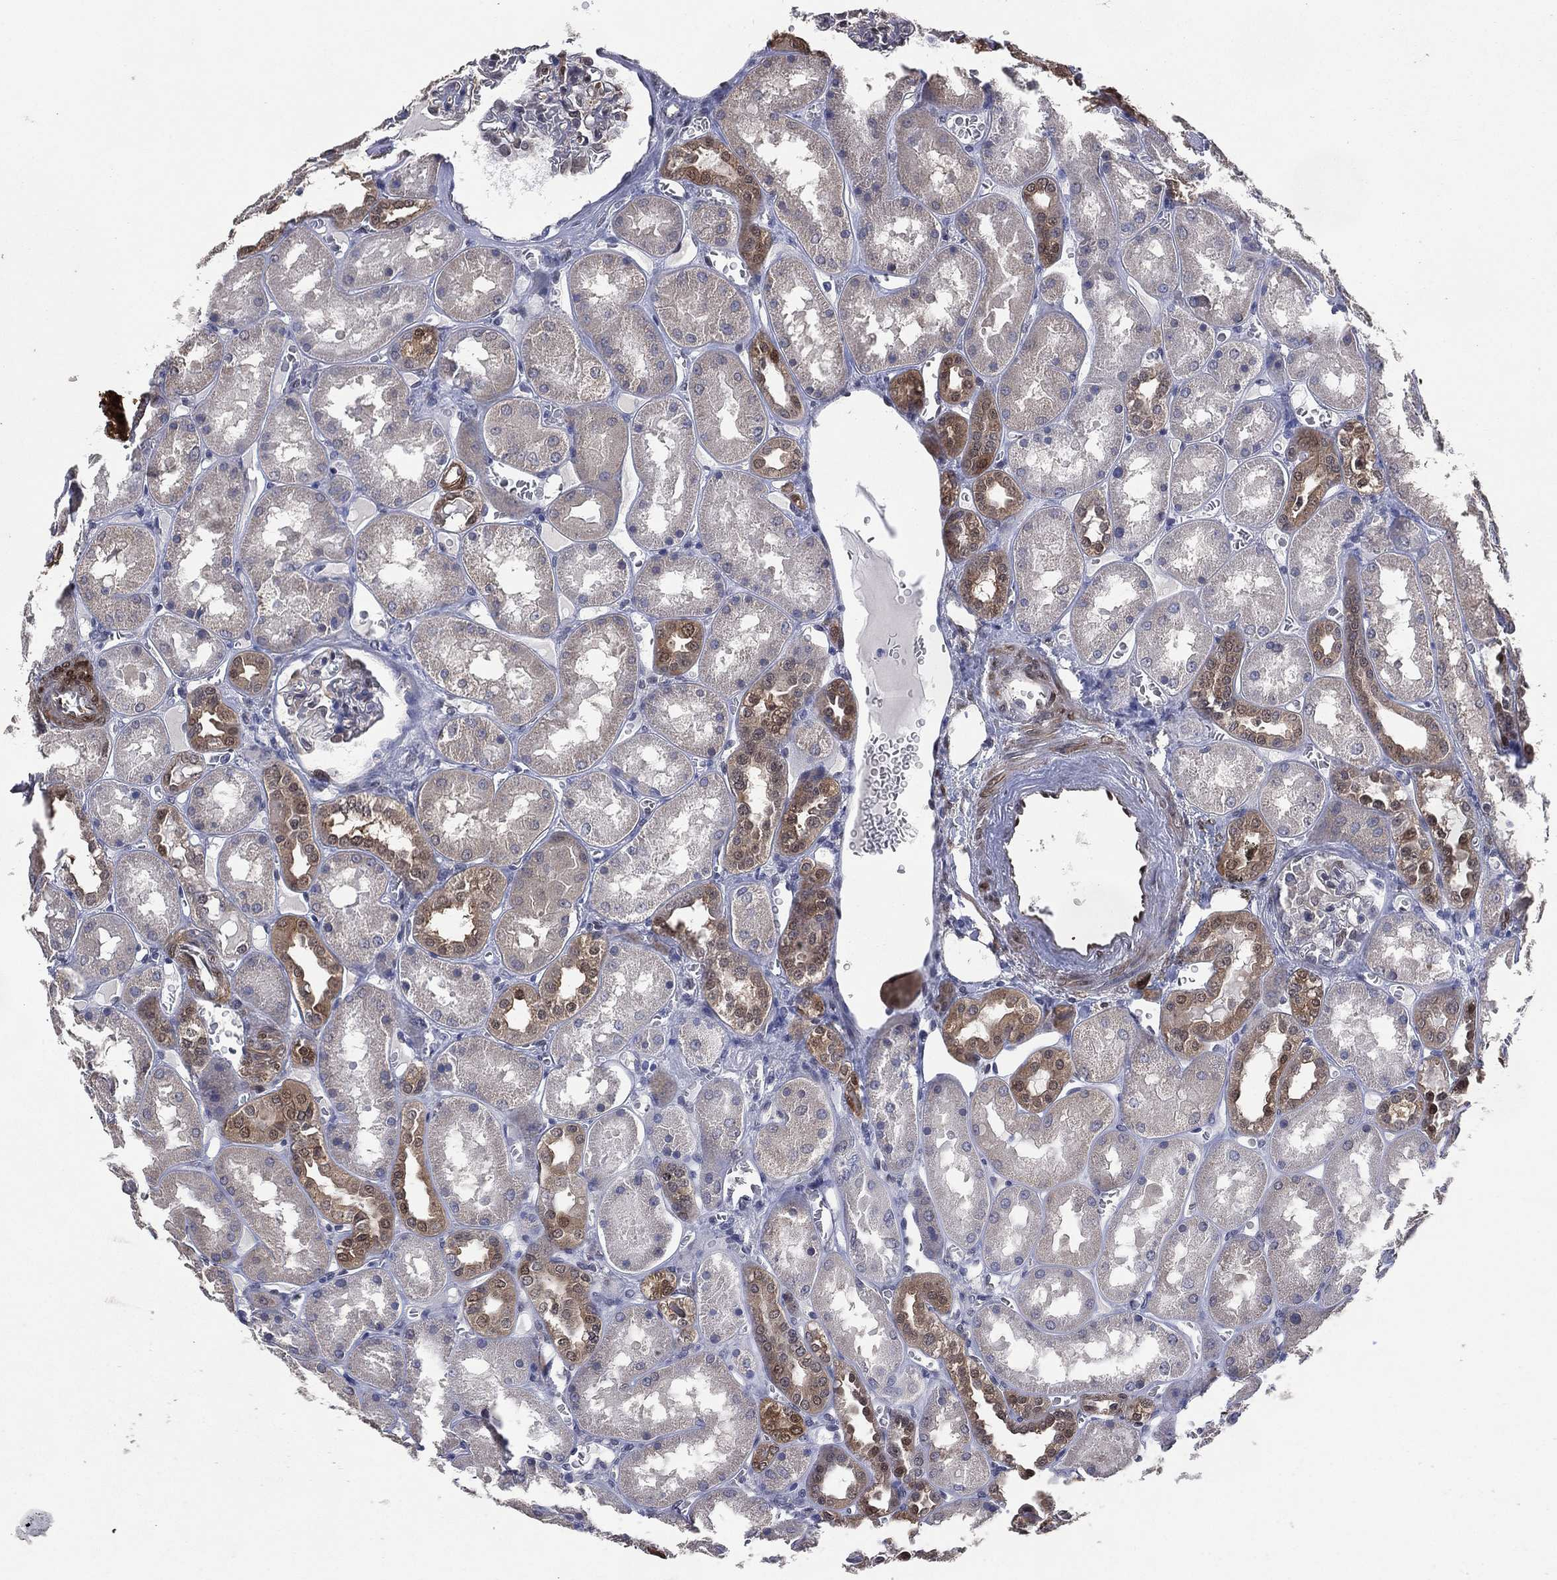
{"staining": {"intensity": "negative", "quantity": "none", "location": "none"}, "tissue": "kidney", "cell_type": "Cells in glomeruli", "image_type": "normal", "snomed": [{"axis": "morphology", "description": "Normal tissue, NOS"}, {"axis": "topography", "description": "Kidney"}], "caption": "IHC photomicrograph of unremarkable human kidney stained for a protein (brown), which displays no staining in cells in glomeruli. (DAB immunohistochemistry, high magnification).", "gene": "AK1", "patient": {"sex": "male", "age": 73}}